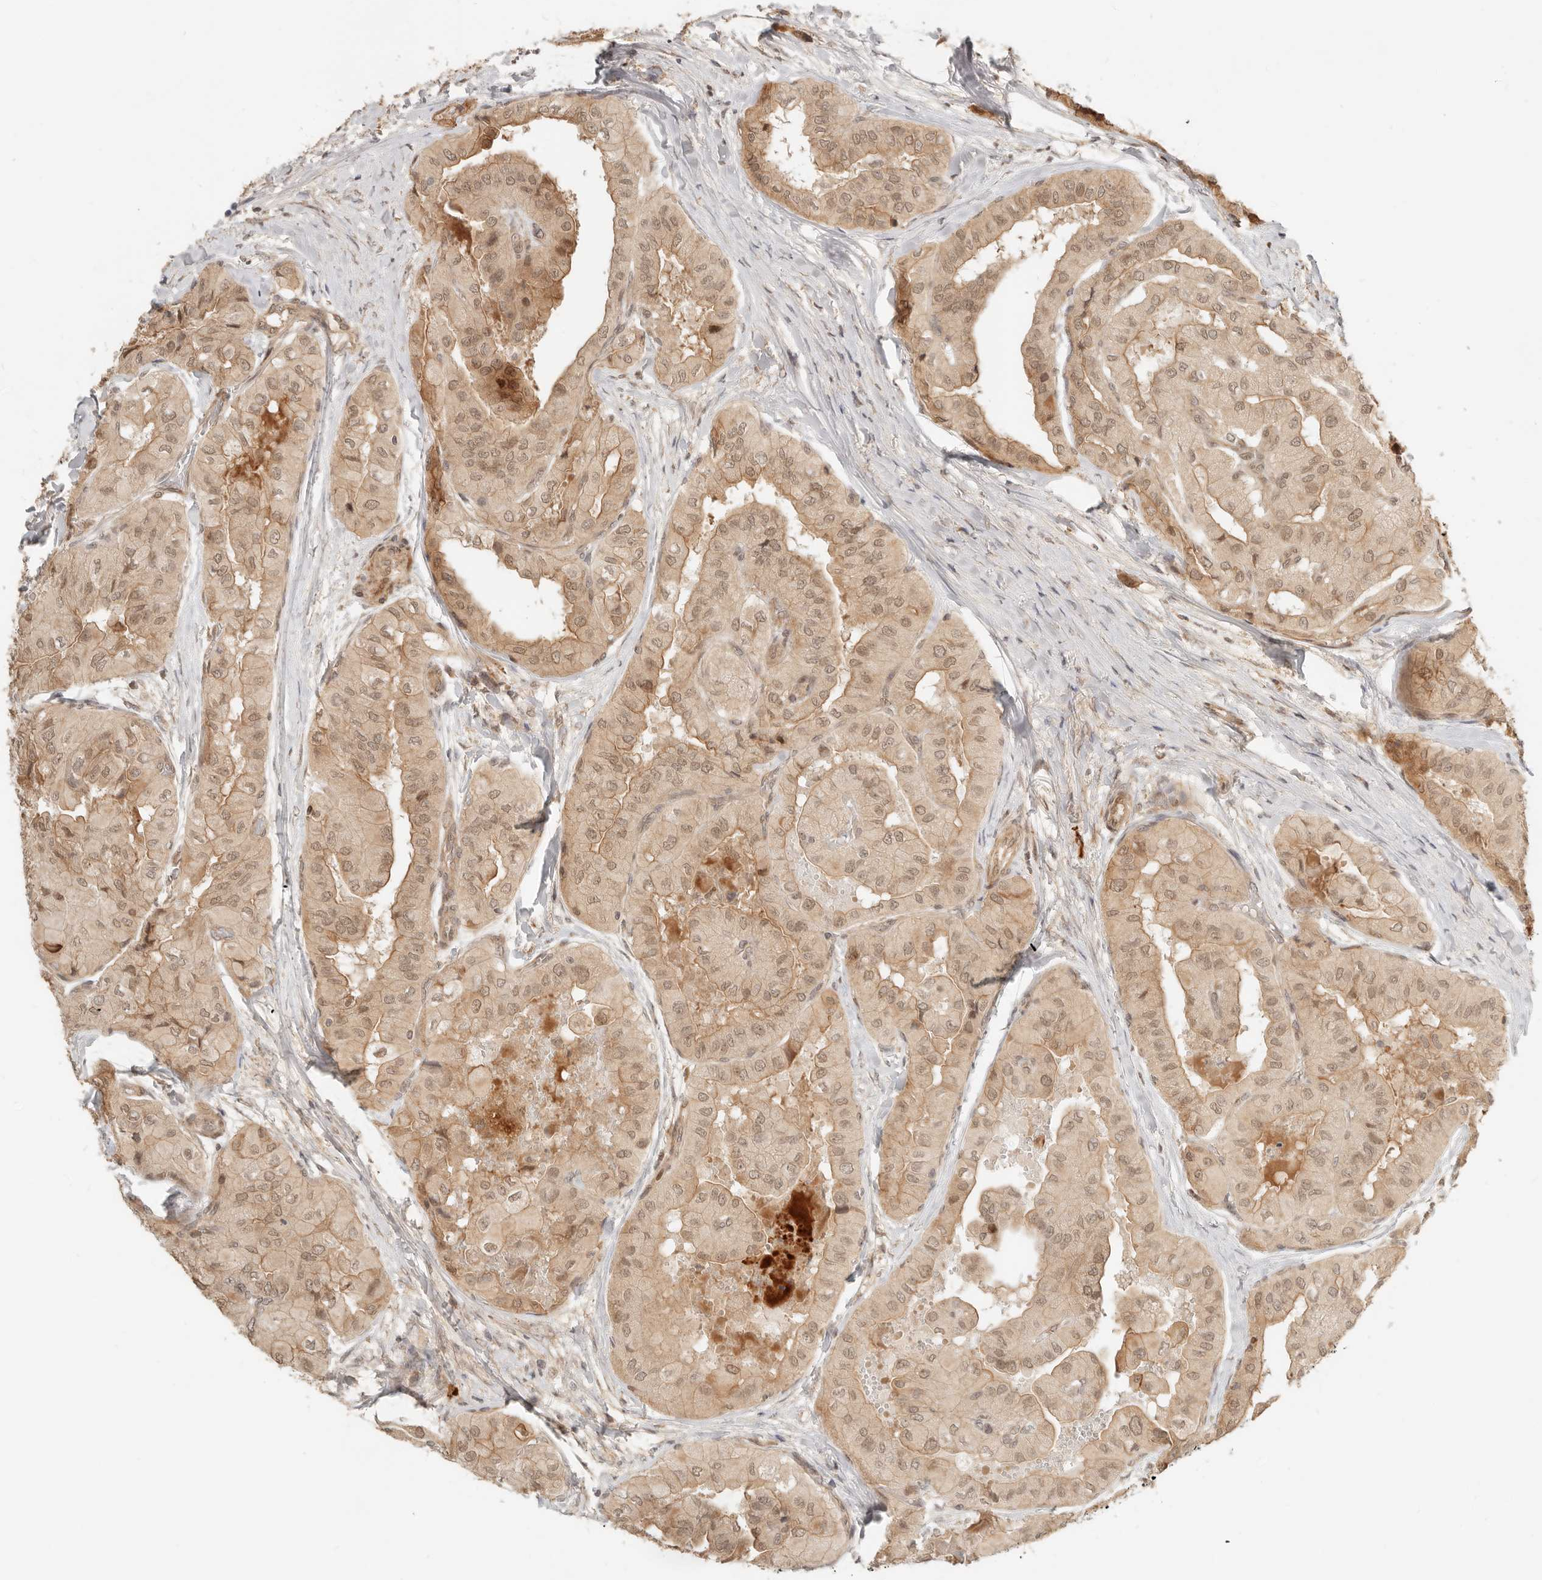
{"staining": {"intensity": "weak", "quantity": ">75%", "location": "cytoplasmic/membranous,nuclear"}, "tissue": "thyroid cancer", "cell_type": "Tumor cells", "image_type": "cancer", "snomed": [{"axis": "morphology", "description": "Papillary adenocarcinoma, NOS"}, {"axis": "topography", "description": "Thyroid gland"}], "caption": "Immunohistochemistry (IHC) of human thyroid cancer (papillary adenocarcinoma) demonstrates low levels of weak cytoplasmic/membranous and nuclear expression in about >75% of tumor cells.", "gene": "BAALC", "patient": {"sex": "female", "age": 59}}